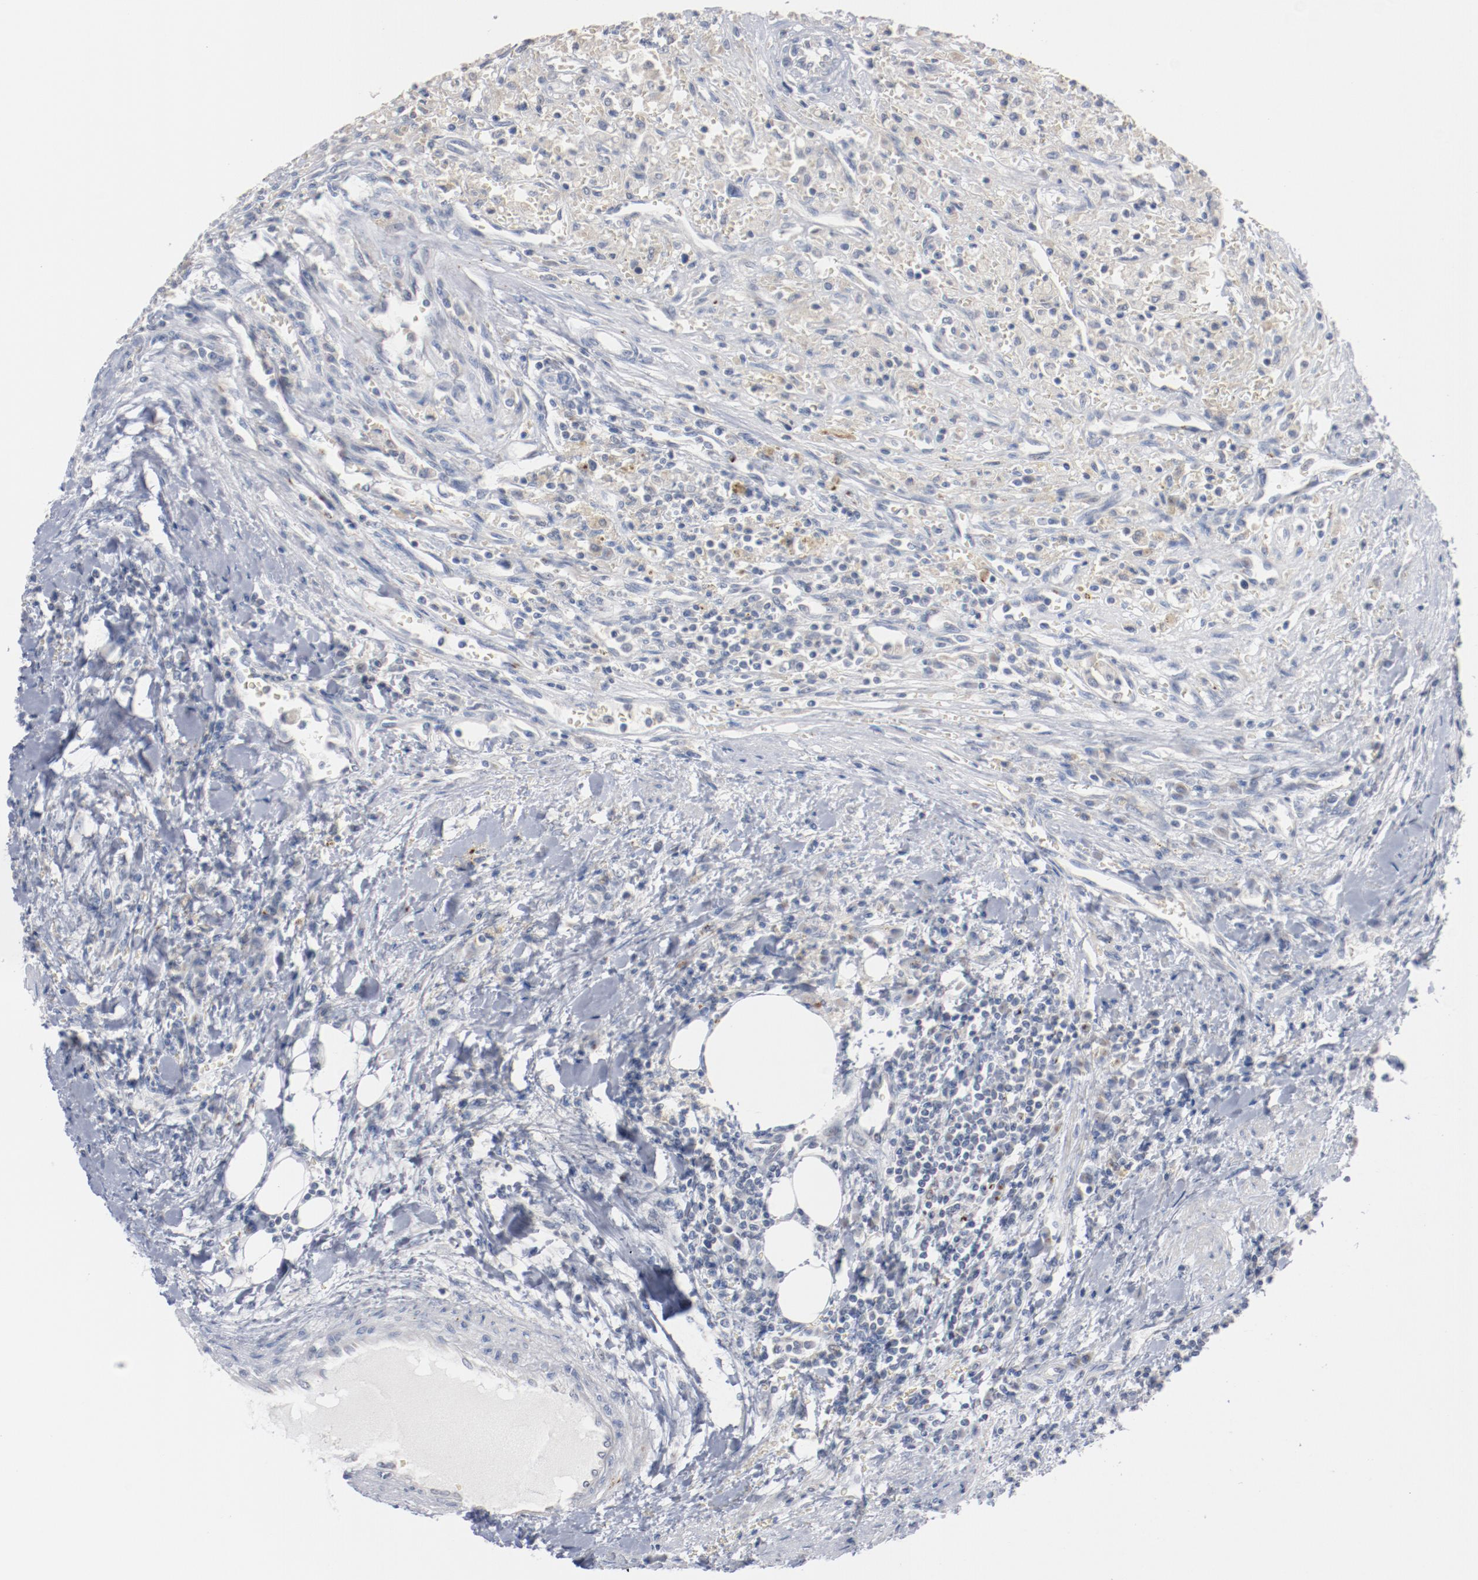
{"staining": {"intensity": "negative", "quantity": "none", "location": "none"}, "tissue": "renal cancer", "cell_type": "Tumor cells", "image_type": "cancer", "snomed": [{"axis": "morphology", "description": "Normal tissue, NOS"}, {"axis": "morphology", "description": "Adenocarcinoma, NOS"}, {"axis": "topography", "description": "Kidney"}], "caption": "DAB (3,3'-diaminobenzidine) immunohistochemical staining of human renal adenocarcinoma exhibits no significant staining in tumor cells.", "gene": "ERICH1", "patient": {"sex": "male", "age": 71}}